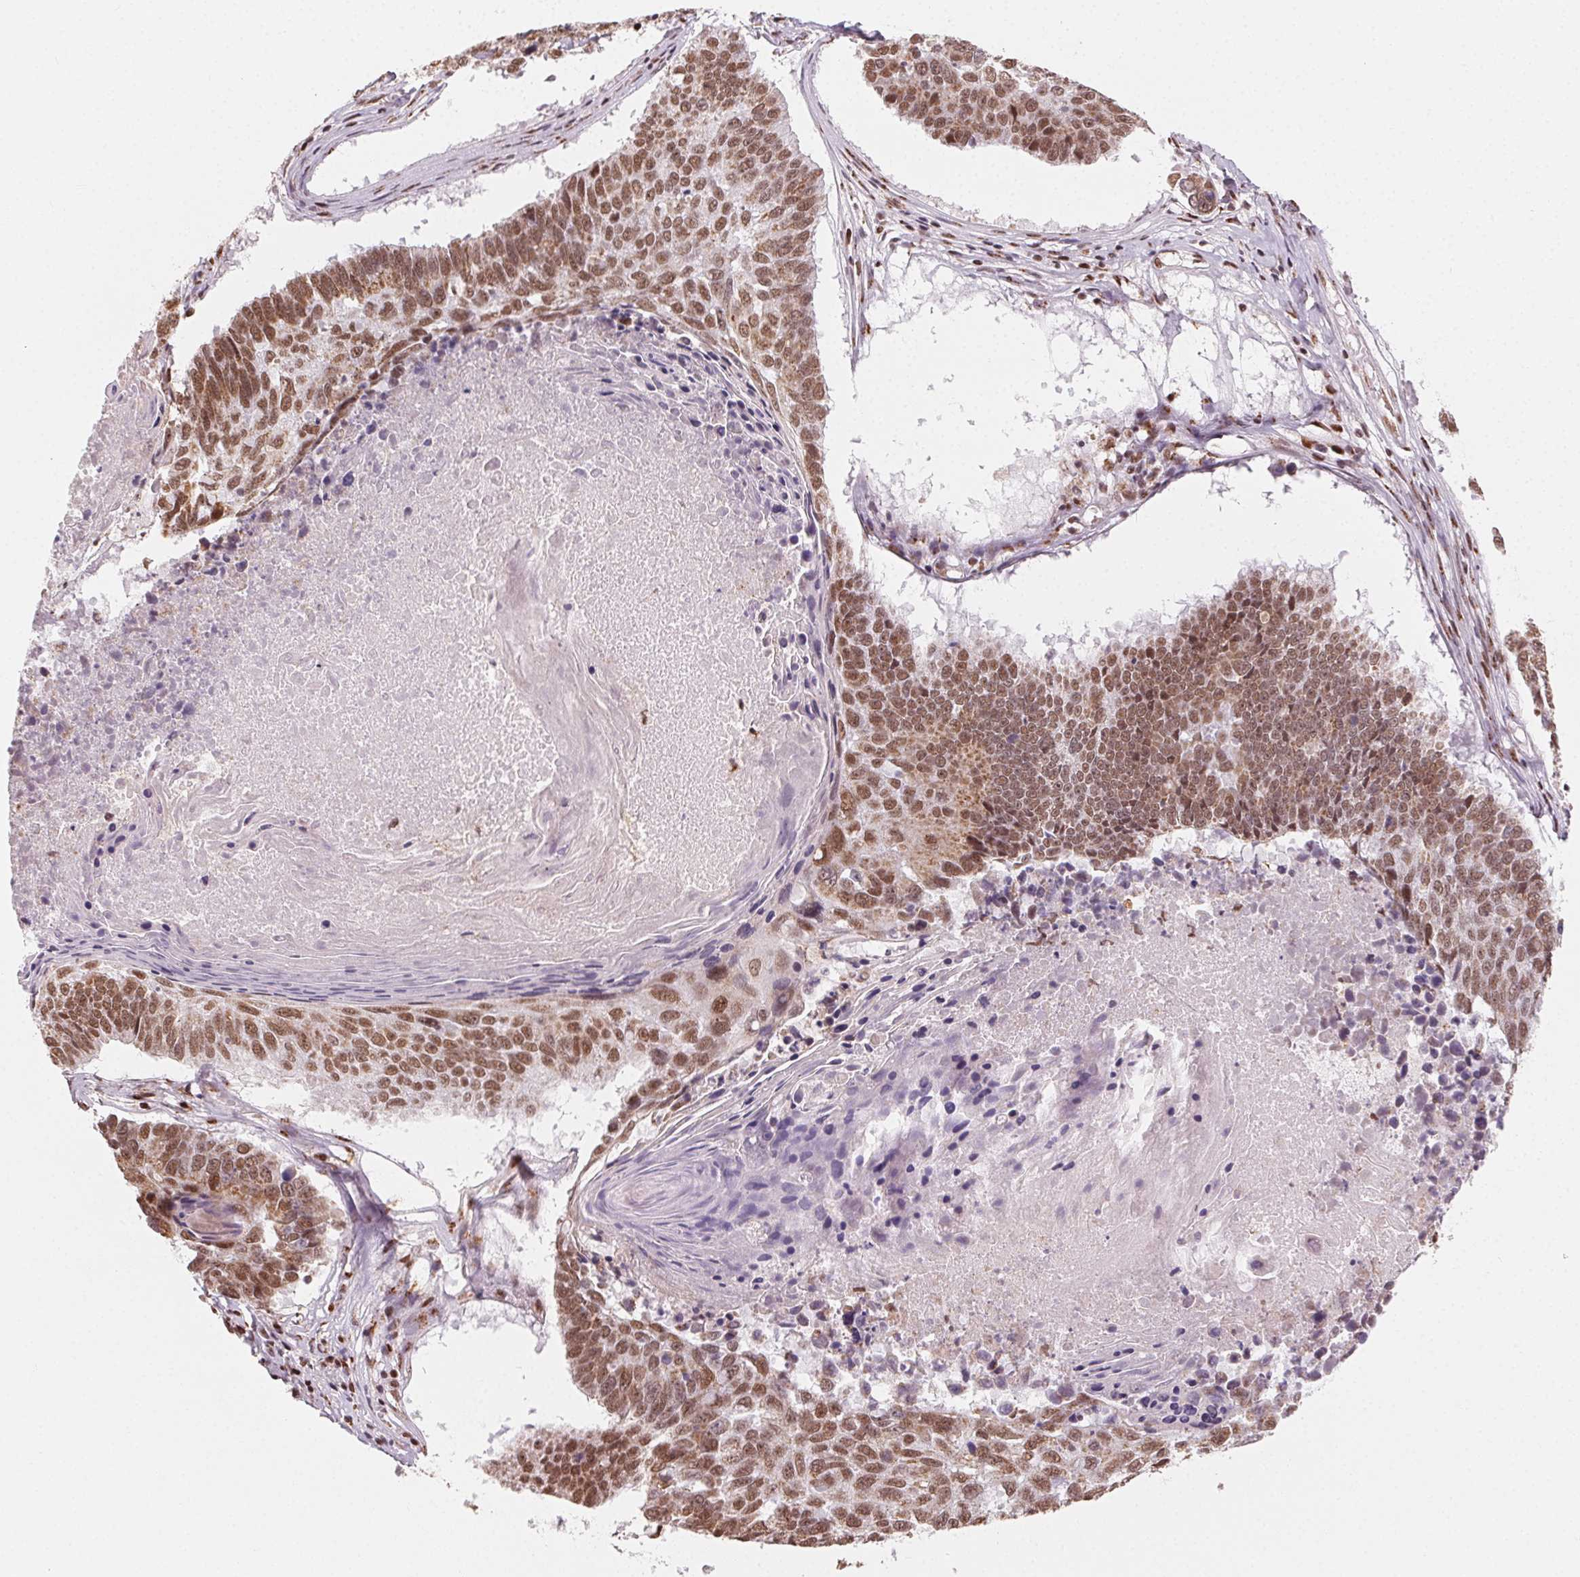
{"staining": {"intensity": "moderate", "quantity": ">75%", "location": "nuclear"}, "tissue": "lung cancer", "cell_type": "Tumor cells", "image_type": "cancer", "snomed": [{"axis": "morphology", "description": "Squamous cell carcinoma, NOS"}, {"axis": "topography", "description": "Lung"}], "caption": "Protein analysis of lung squamous cell carcinoma tissue shows moderate nuclear staining in about >75% of tumor cells.", "gene": "TOPORS", "patient": {"sex": "male", "age": 73}}